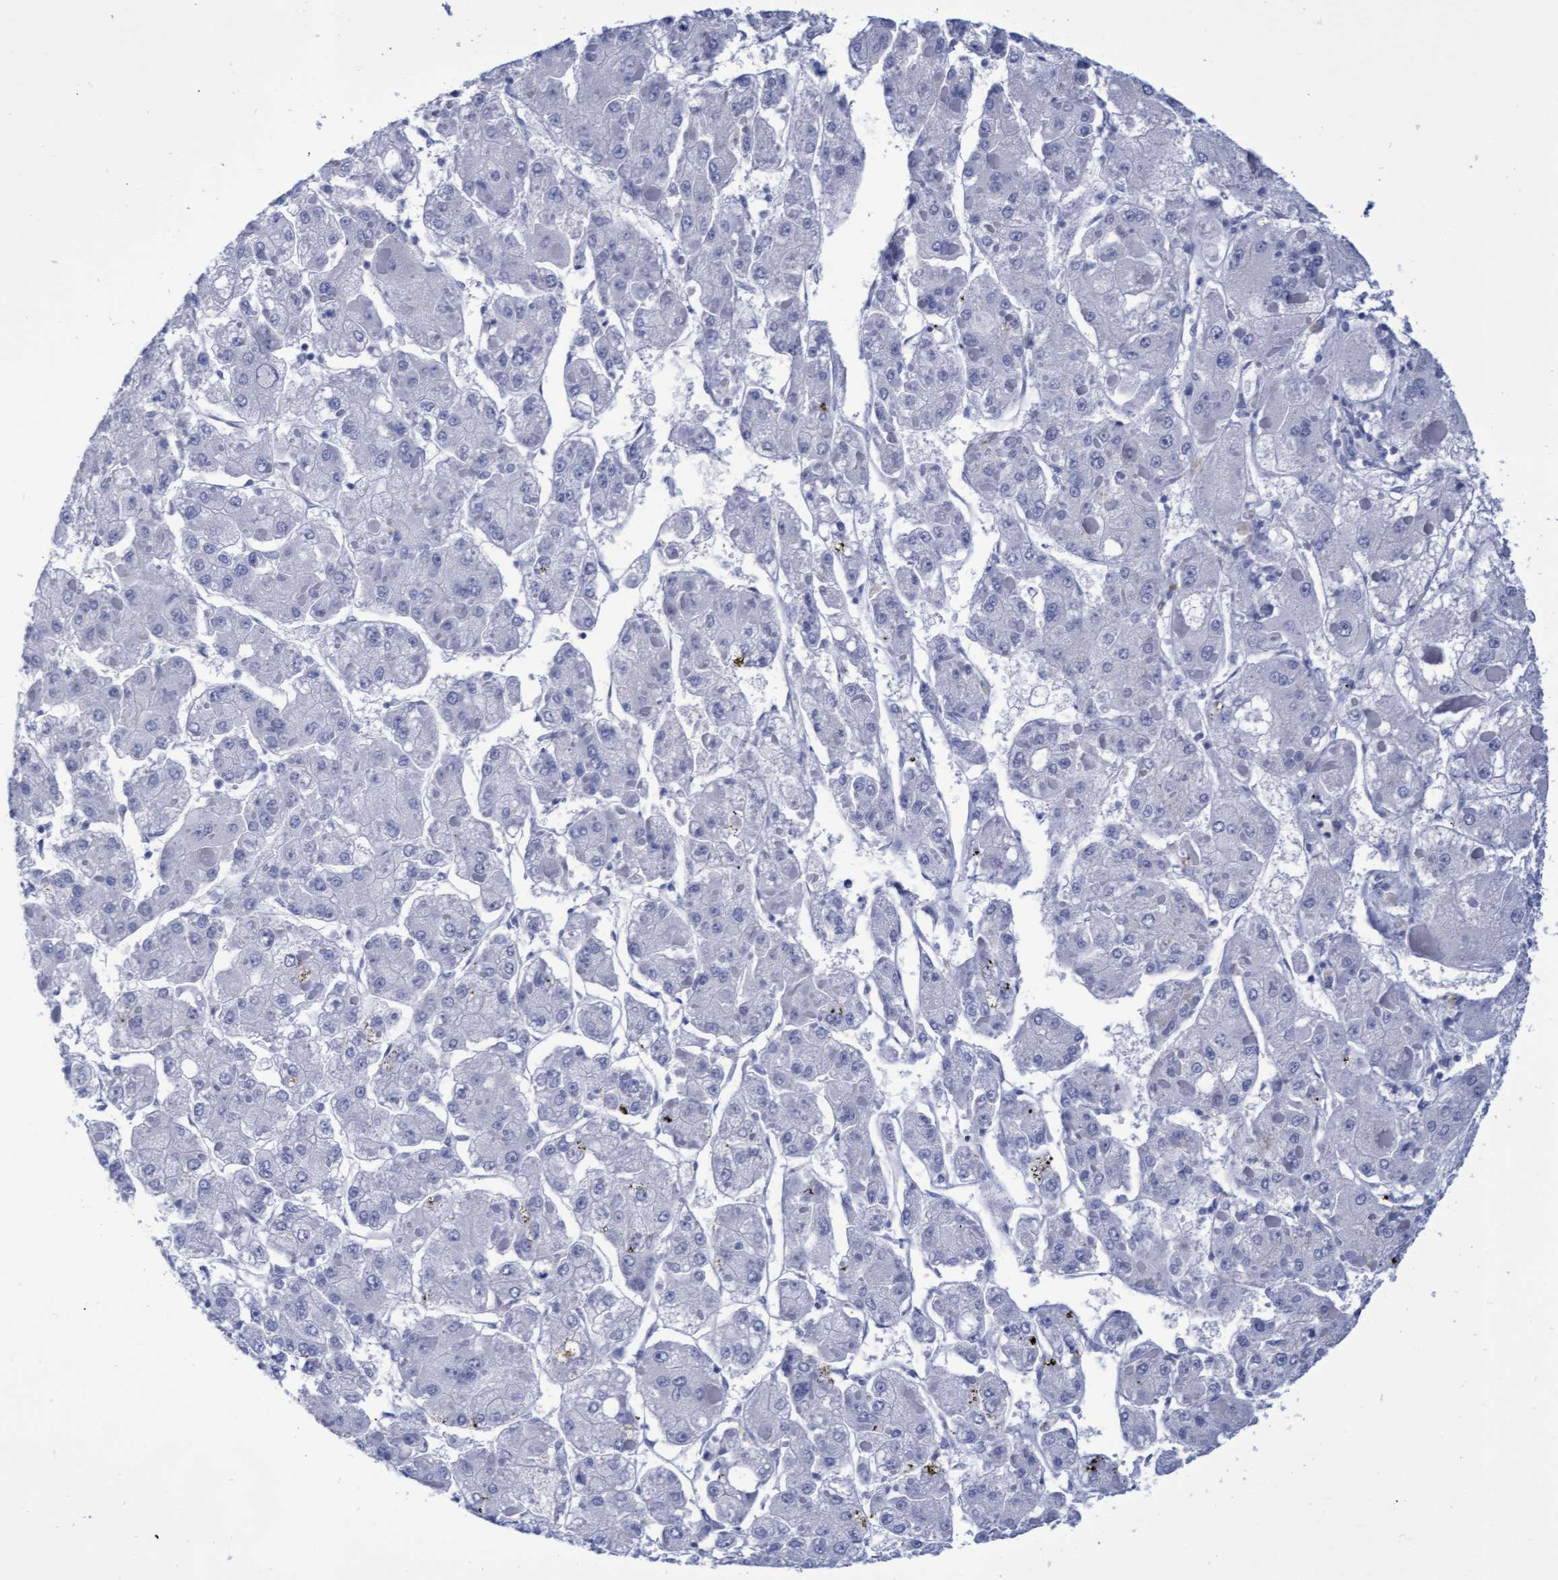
{"staining": {"intensity": "negative", "quantity": "none", "location": "none"}, "tissue": "liver cancer", "cell_type": "Tumor cells", "image_type": "cancer", "snomed": [{"axis": "morphology", "description": "Carcinoma, Hepatocellular, NOS"}, {"axis": "topography", "description": "Liver"}], "caption": "Tumor cells are negative for brown protein staining in liver cancer.", "gene": "INSL6", "patient": {"sex": "female", "age": 73}}